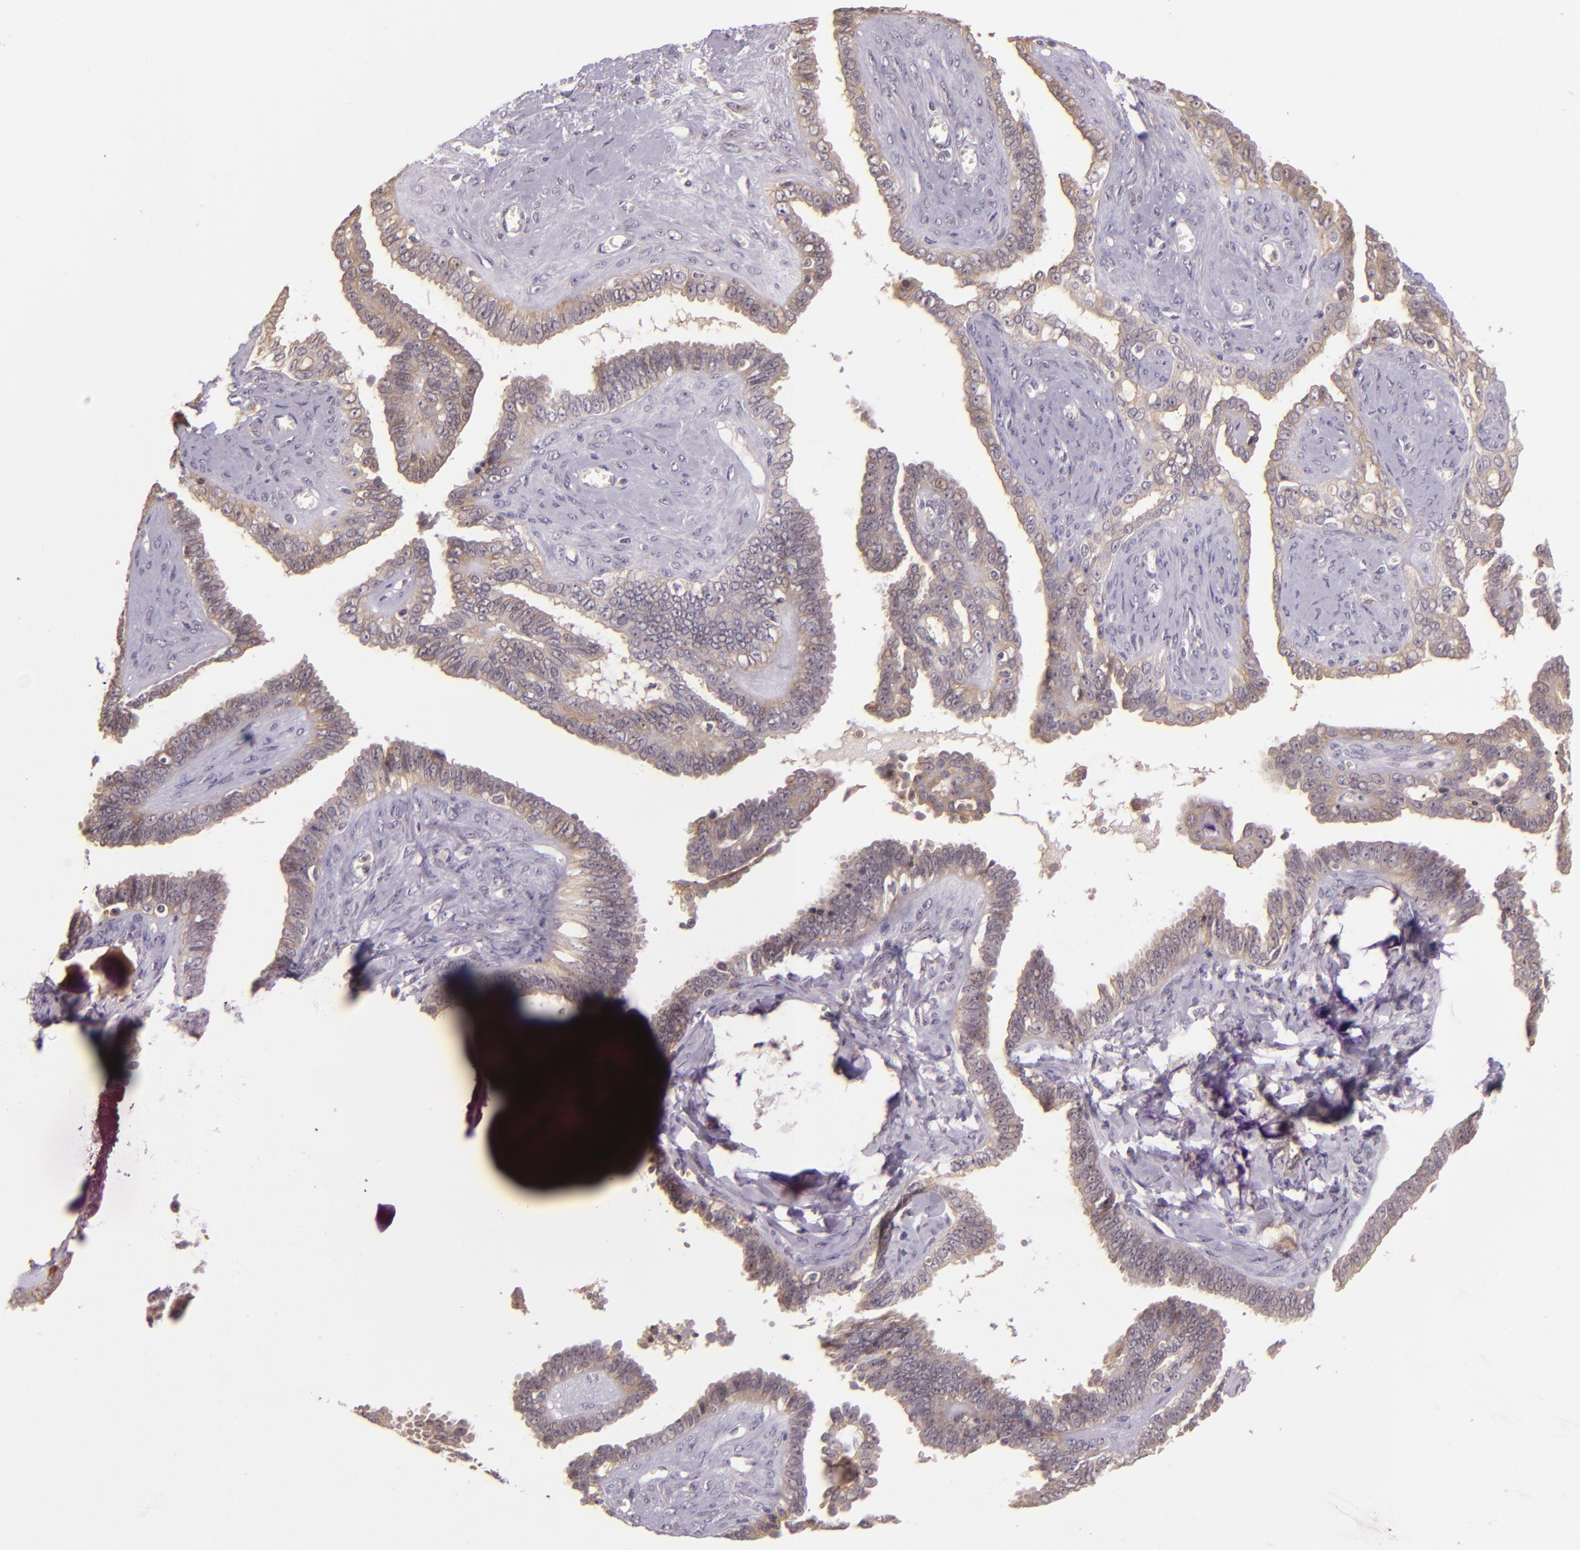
{"staining": {"intensity": "weak", "quantity": ">75%", "location": "cytoplasmic/membranous"}, "tissue": "ovarian cancer", "cell_type": "Tumor cells", "image_type": "cancer", "snomed": [{"axis": "morphology", "description": "Cystadenocarcinoma, serous, NOS"}, {"axis": "topography", "description": "Ovary"}], "caption": "Immunohistochemistry (IHC) of ovarian cancer (serous cystadenocarcinoma) reveals low levels of weak cytoplasmic/membranous positivity in approximately >75% of tumor cells.", "gene": "ARMH4", "patient": {"sex": "female", "age": 71}}